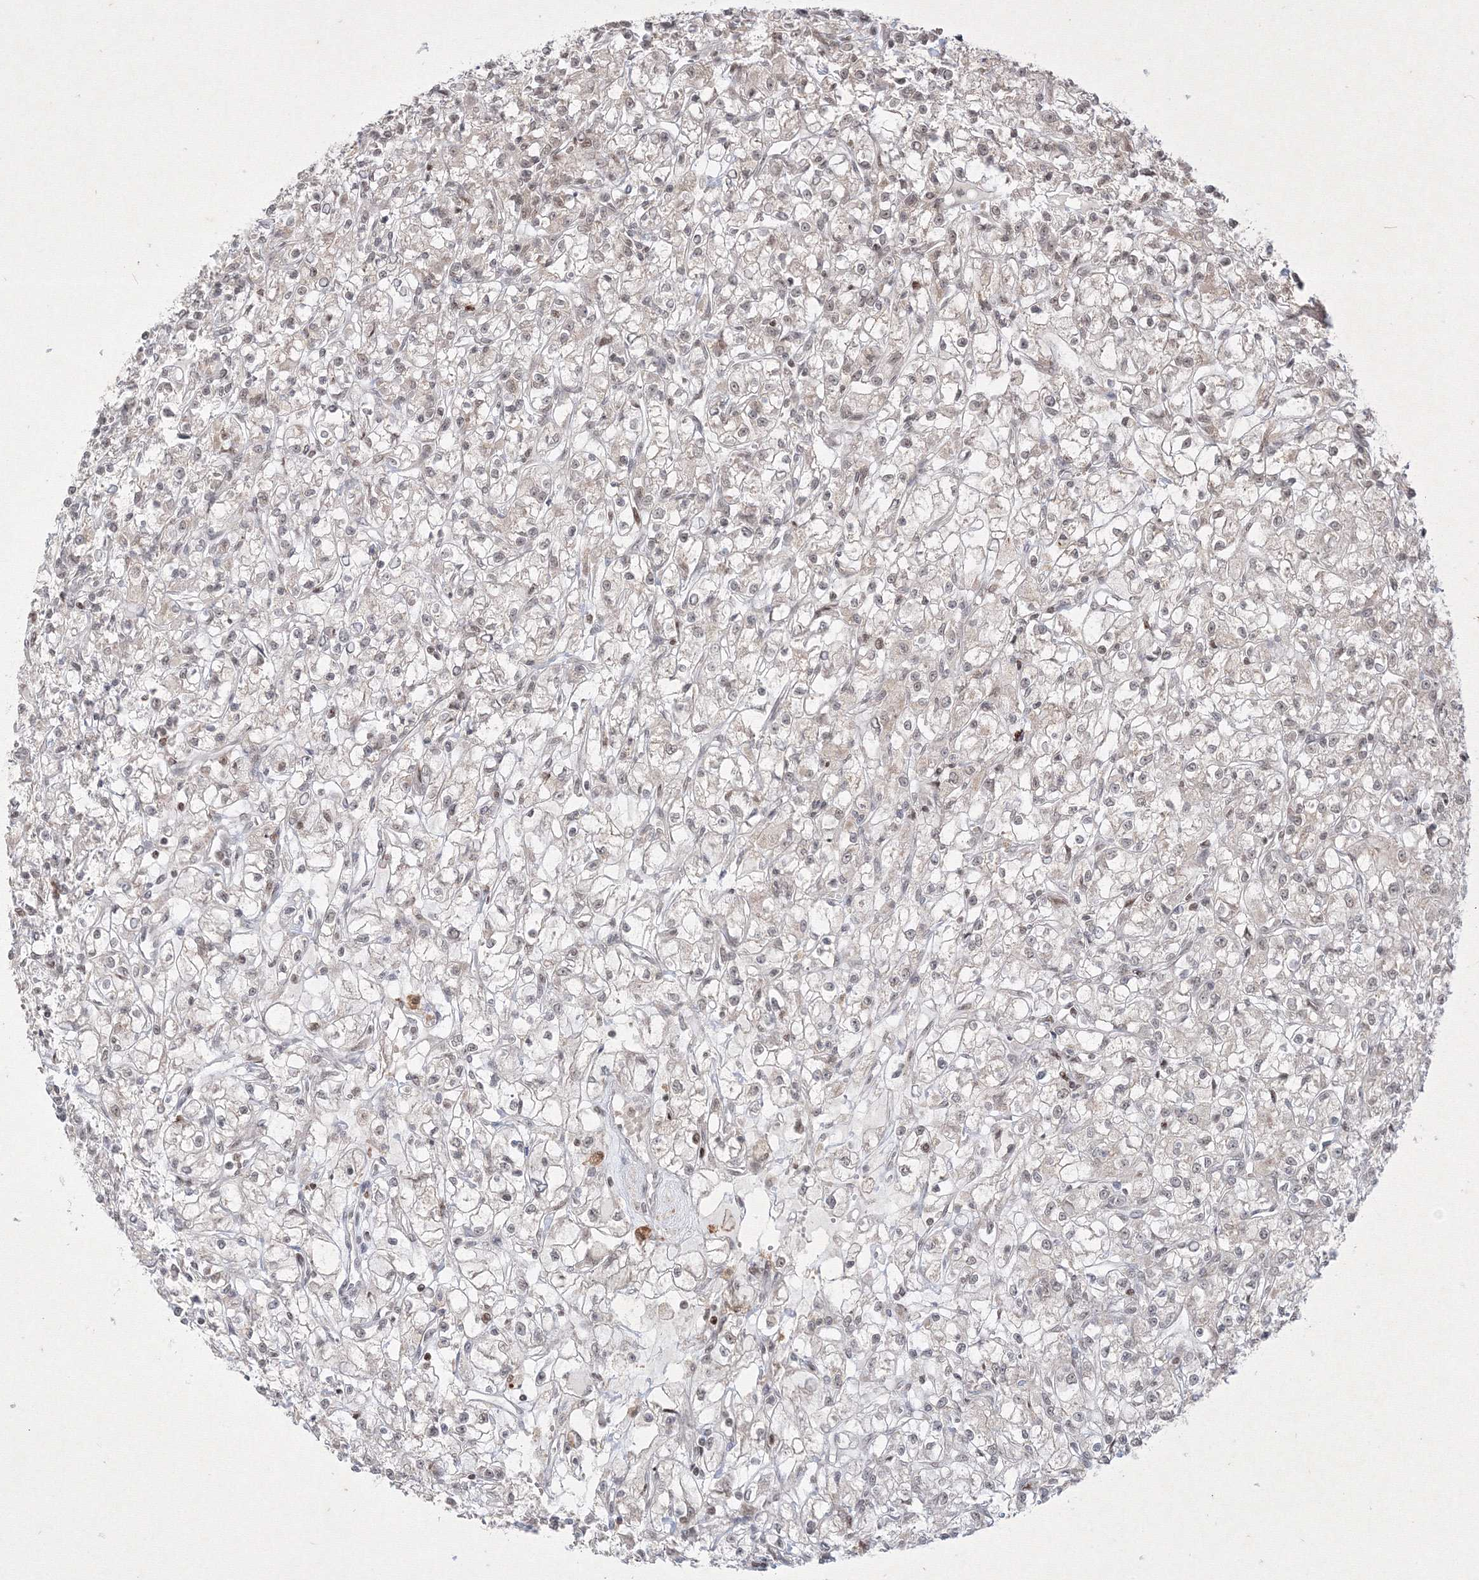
{"staining": {"intensity": "negative", "quantity": "none", "location": "none"}, "tissue": "renal cancer", "cell_type": "Tumor cells", "image_type": "cancer", "snomed": [{"axis": "morphology", "description": "Adenocarcinoma, NOS"}, {"axis": "topography", "description": "Kidney"}], "caption": "This is an IHC histopathology image of human renal cancer. There is no staining in tumor cells.", "gene": "TAB1", "patient": {"sex": "female", "age": 59}}